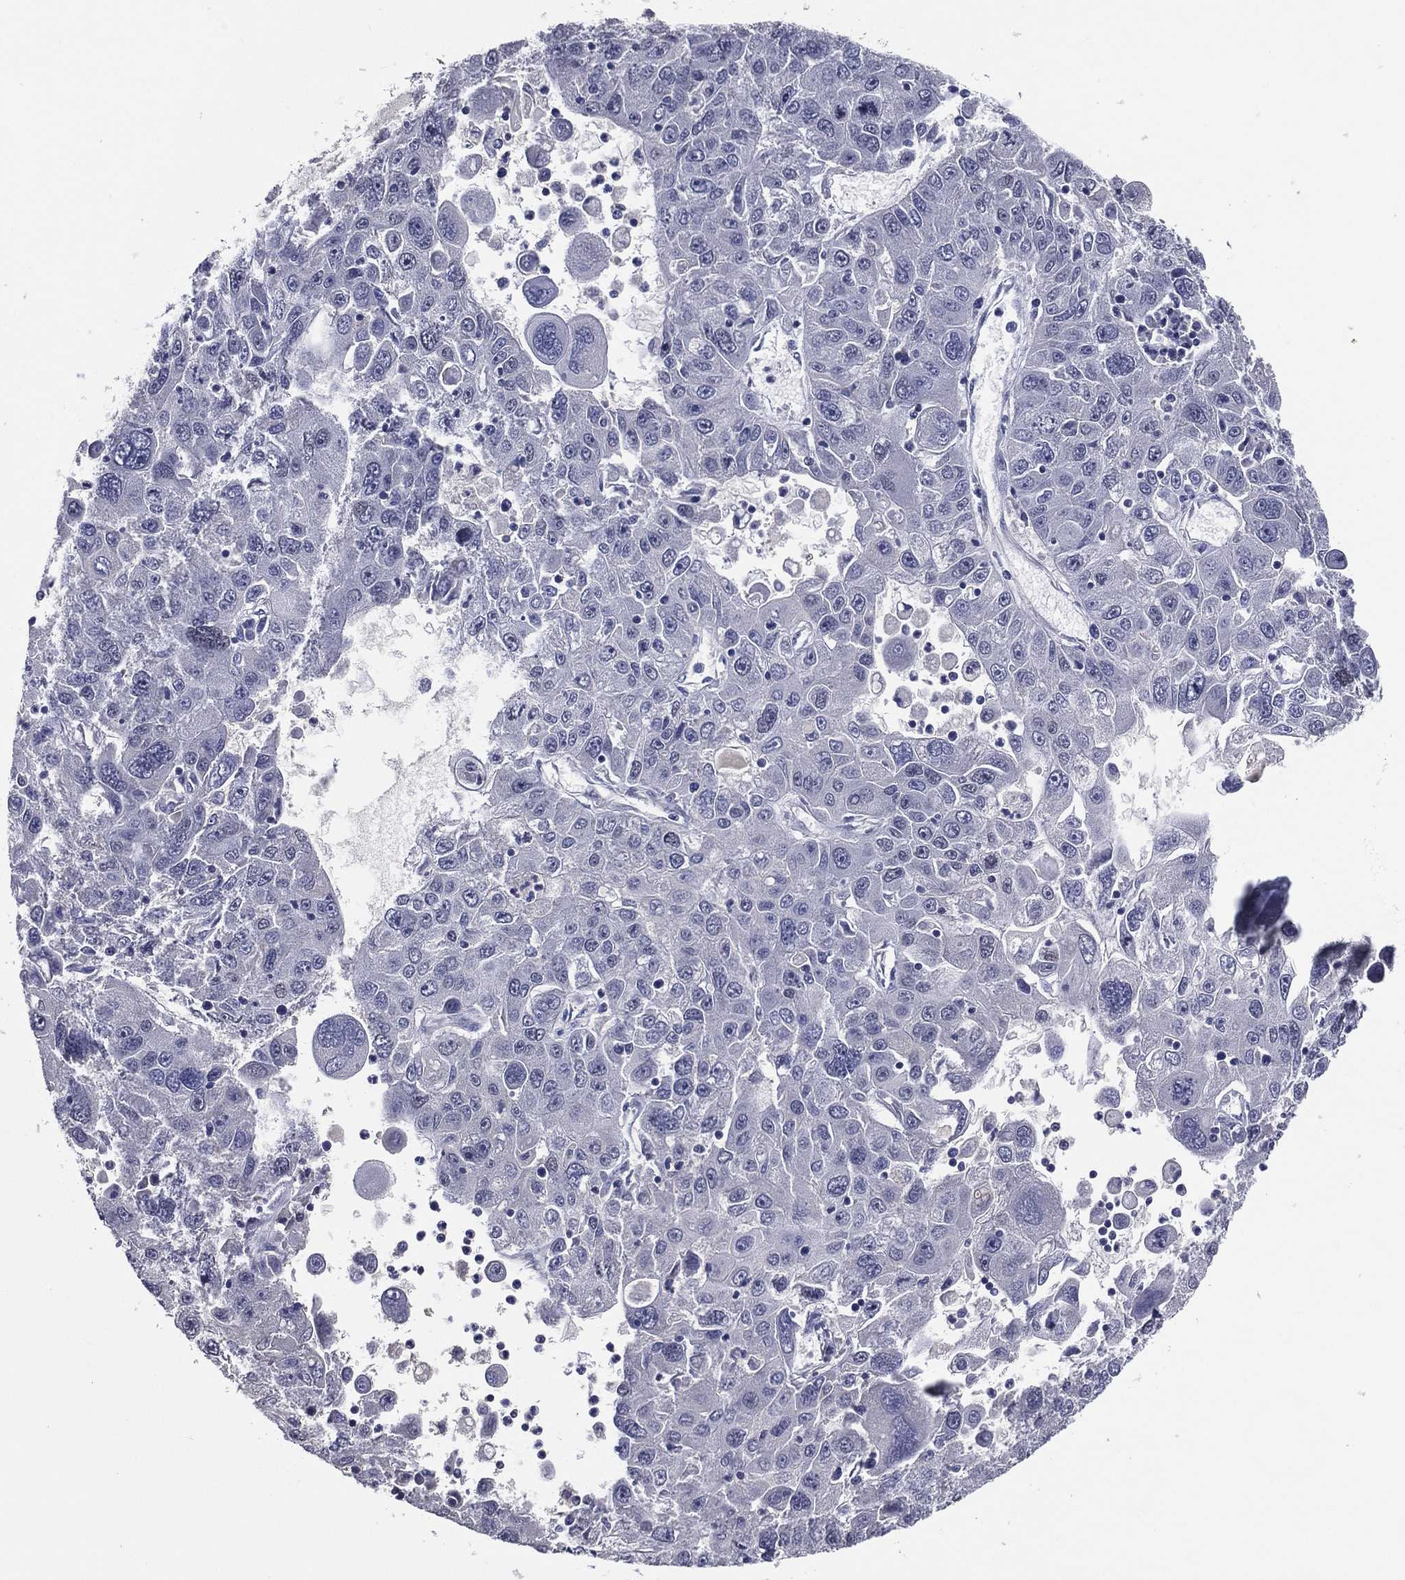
{"staining": {"intensity": "negative", "quantity": "none", "location": "none"}, "tissue": "stomach cancer", "cell_type": "Tumor cells", "image_type": "cancer", "snomed": [{"axis": "morphology", "description": "Adenocarcinoma, NOS"}, {"axis": "topography", "description": "Stomach"}], "caption": "Image shows no significant protein staining in tumor cells of adenocarcinoma (stomach).", "gene": "TFAP2A", "patient": {"sex": "male", "age": 56}}